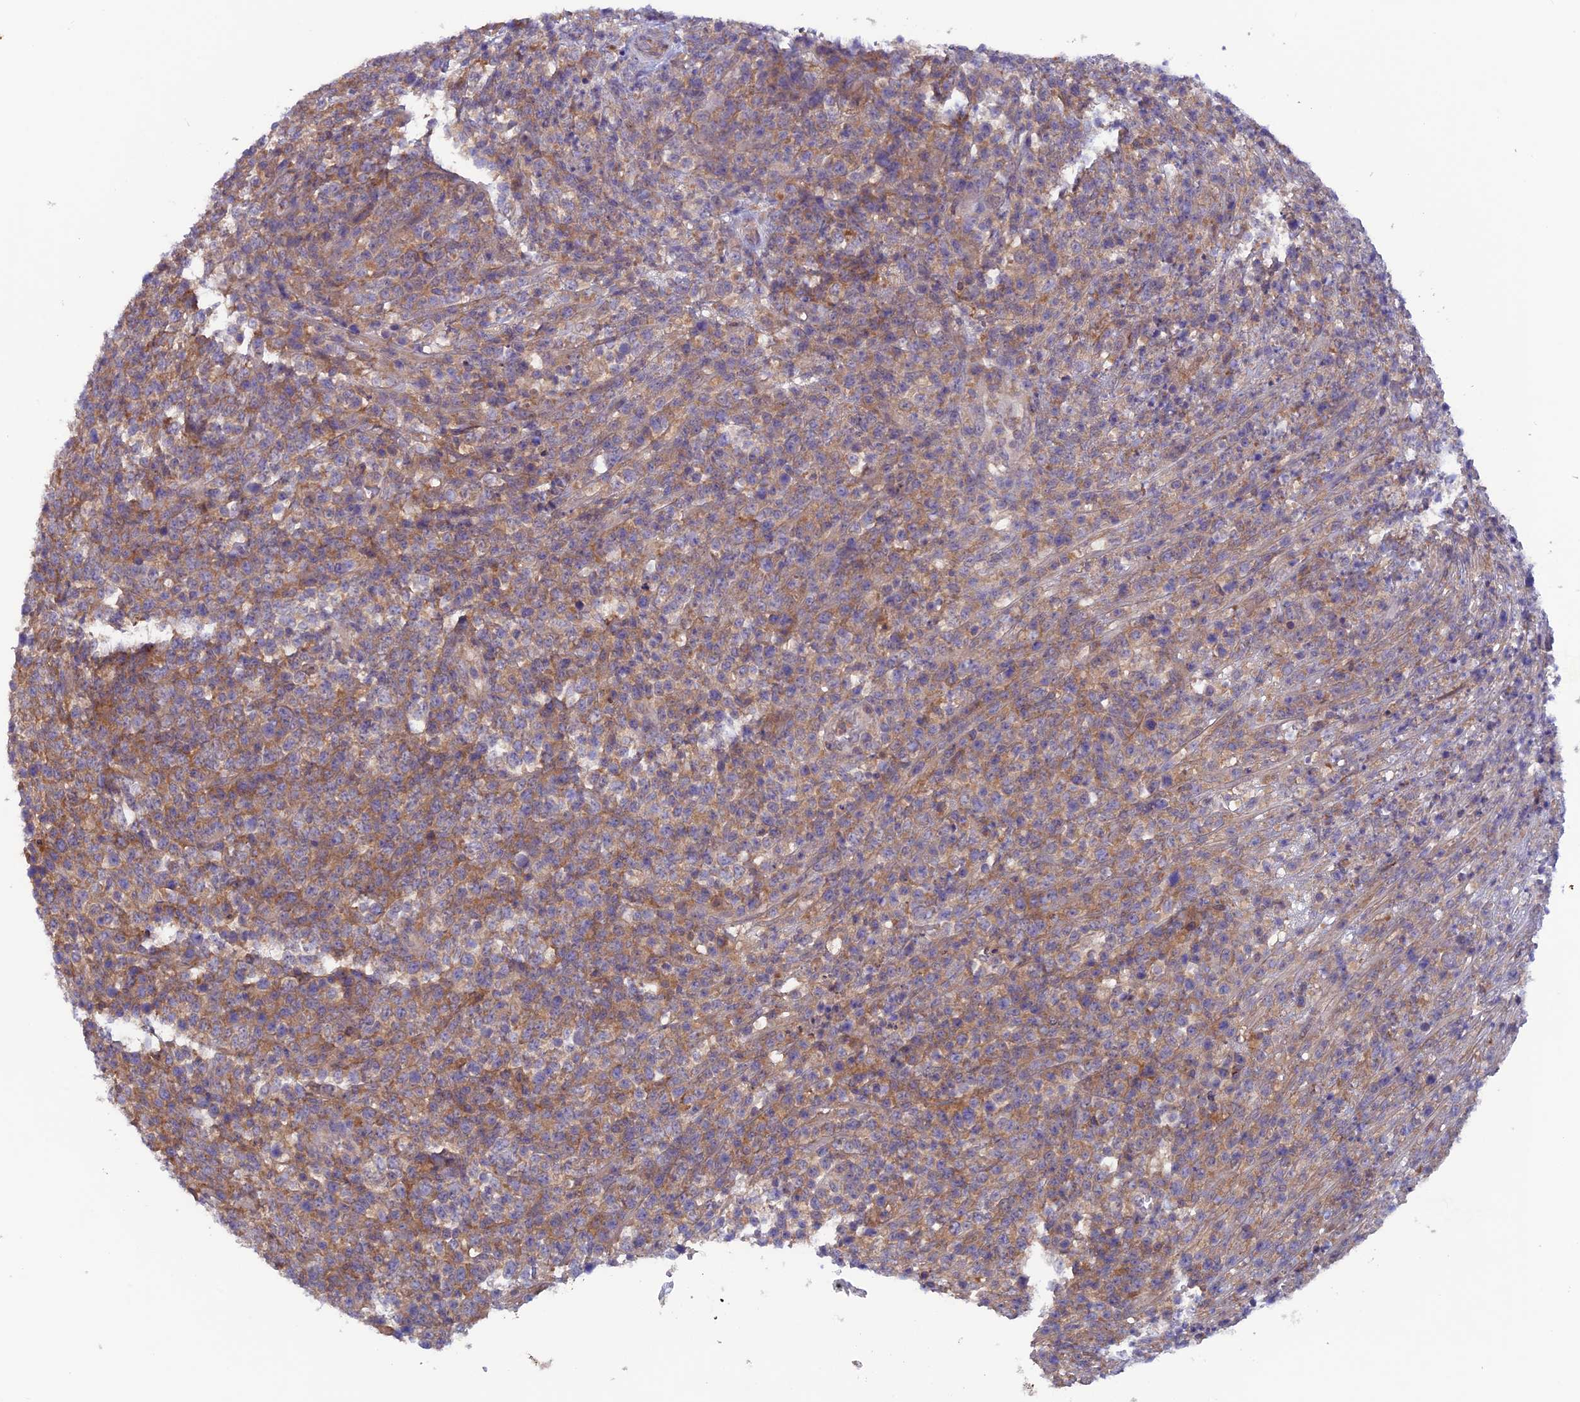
{"staining": {"intensity": "moderate", "quantity": ">75%", "location": "cytoplasmic/membranous"}, "tissue": "lymphoma", "cell_type": "Tumor cells", "image_type": "cancer", "snomed": [{"axis": "morphology", "description": "Malignant lymphoma, non-Hodgkin's type, High grade"}, {"axis": "topography", "description": "Colon"}], "caption": "Immunohistochemical staining of human lymphoma exhibits moderate cytoplasmic/membranous protein expression in about >75% of tumor cells.", "gene": "MAST2", "patient": {"sex": "female", "age": 53}}